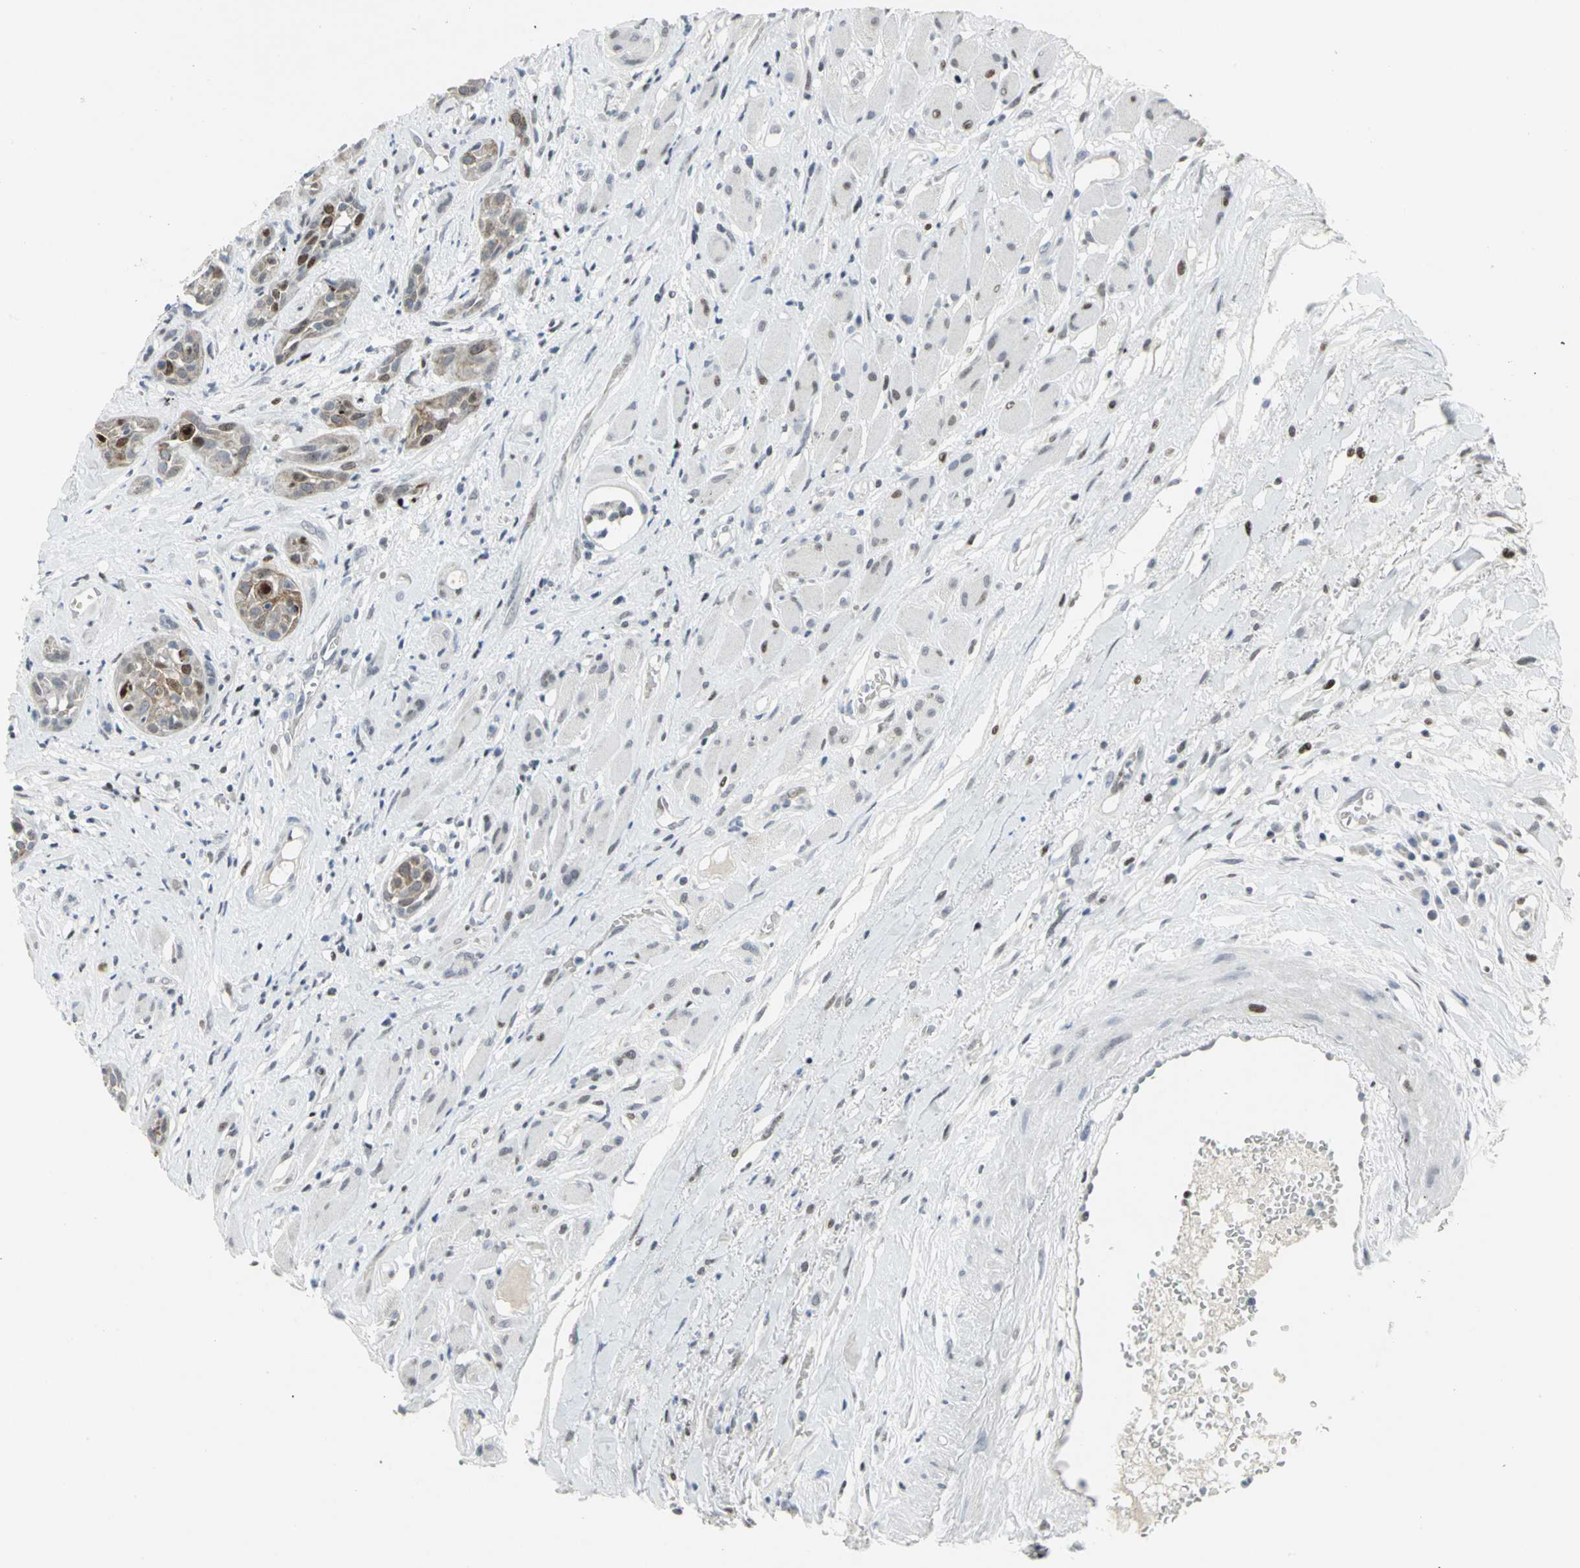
{"staining": {"intensity": "strong", "quantity": ">75%", "location": "cytoplasmic/membranous"}, "tissue": "head and neck cancer", "cell_type": "Tumor cells", "image_type": "cancer", "snomed": [{"axis": "morphology", "description": "Squamous cell carcinoma, NOS"}, {"axis": "topography", "description": "Head-Neck"}], "caption": "About >75% of tumor cells in head and neck squamous cell carcinoma show strong cytoplasmic/membranous protein expression as visualized by brown immunohistochemical staining.", "gene": "RPA1", "patient": {"sex": "male", "age": 62}}